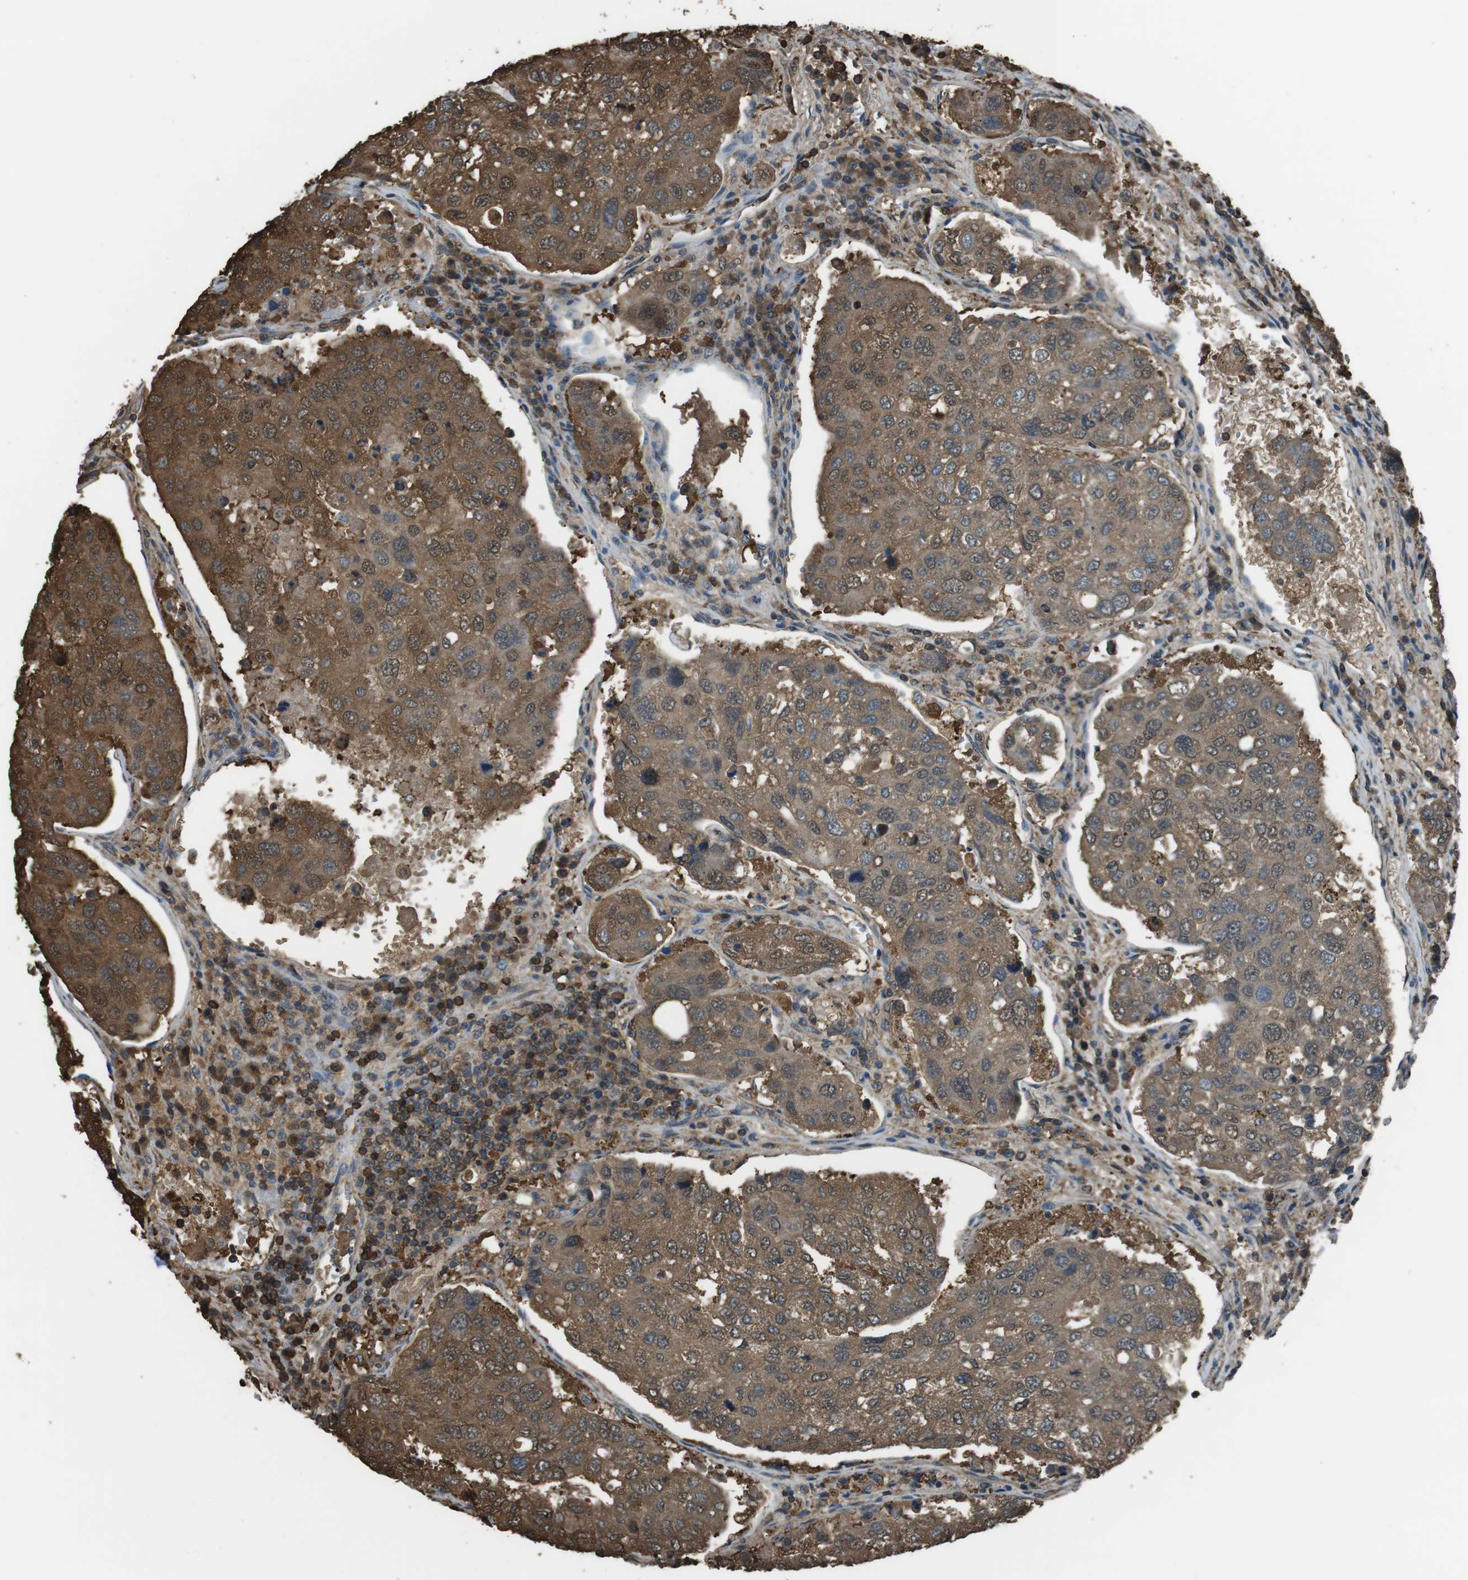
{"staining": {"intensity": "moderate", "quantity": ">75%", "location": "cytoplasmic/membranous,nuclear"}, "tissue": "urothelial cancer", "cell_type": "Tumor cells", "image_type": "cancer", "snomed": [{"axis": "morphology", "description": "Urothelial carcinoma, High grade"}, {"axis": "topography", "description": "Lymph node"}, {"axis": "topography", "description": "Urinary bladder"}], "caption": "Immunohistochemical staining of urothelial cancer demonstrates medium levels of moderate cytoplasmic/membranous and nuclear positivity in about >75% of tumor cells. The staining was performed using DAB (3,3'-diaminobenzidine) to visualize the protein expression in brown, while the nuclei were stained in blue with hematoxylin (Magnification: 20x).", "gene": "TWSG1", "patient": {"sex": "male", "age": 51}}